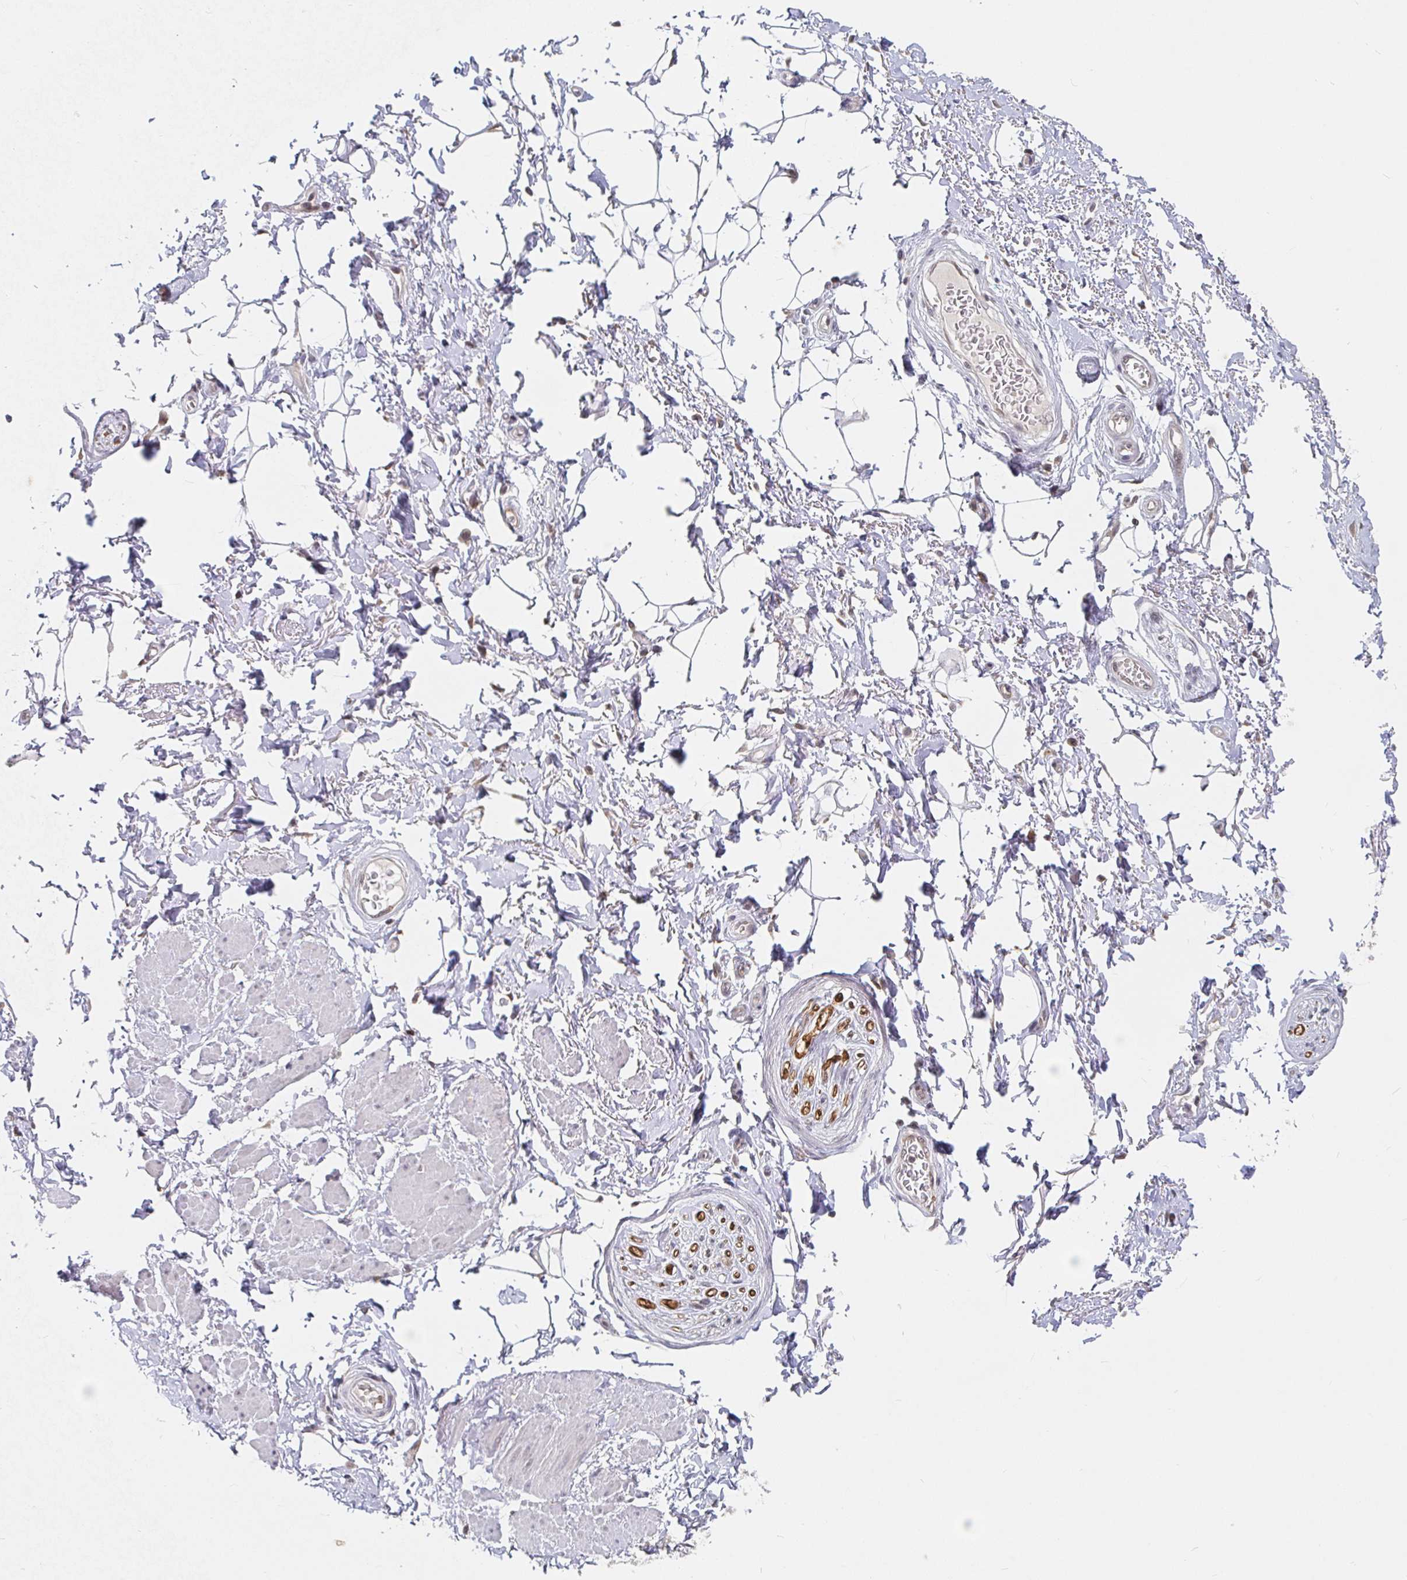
{"staining": {"intensity": "negative", "quantity": "none", "location": "none"}, "tissue": "adipose tissue", "cell_type": "Adipocytes", "image_type": "normal", "snomed": [{"axis": "morphology", "description": "Normal tissue, NOS"}, {"axis": "topography", "description": "Peripheral nerve tissue"}], "caption": "Protein analysis of benign adipose tissue demonstrates no significant positivity in adipocytes.", "gene": "ALG1L2", "patient": {"sex": "male", "age": 51}}